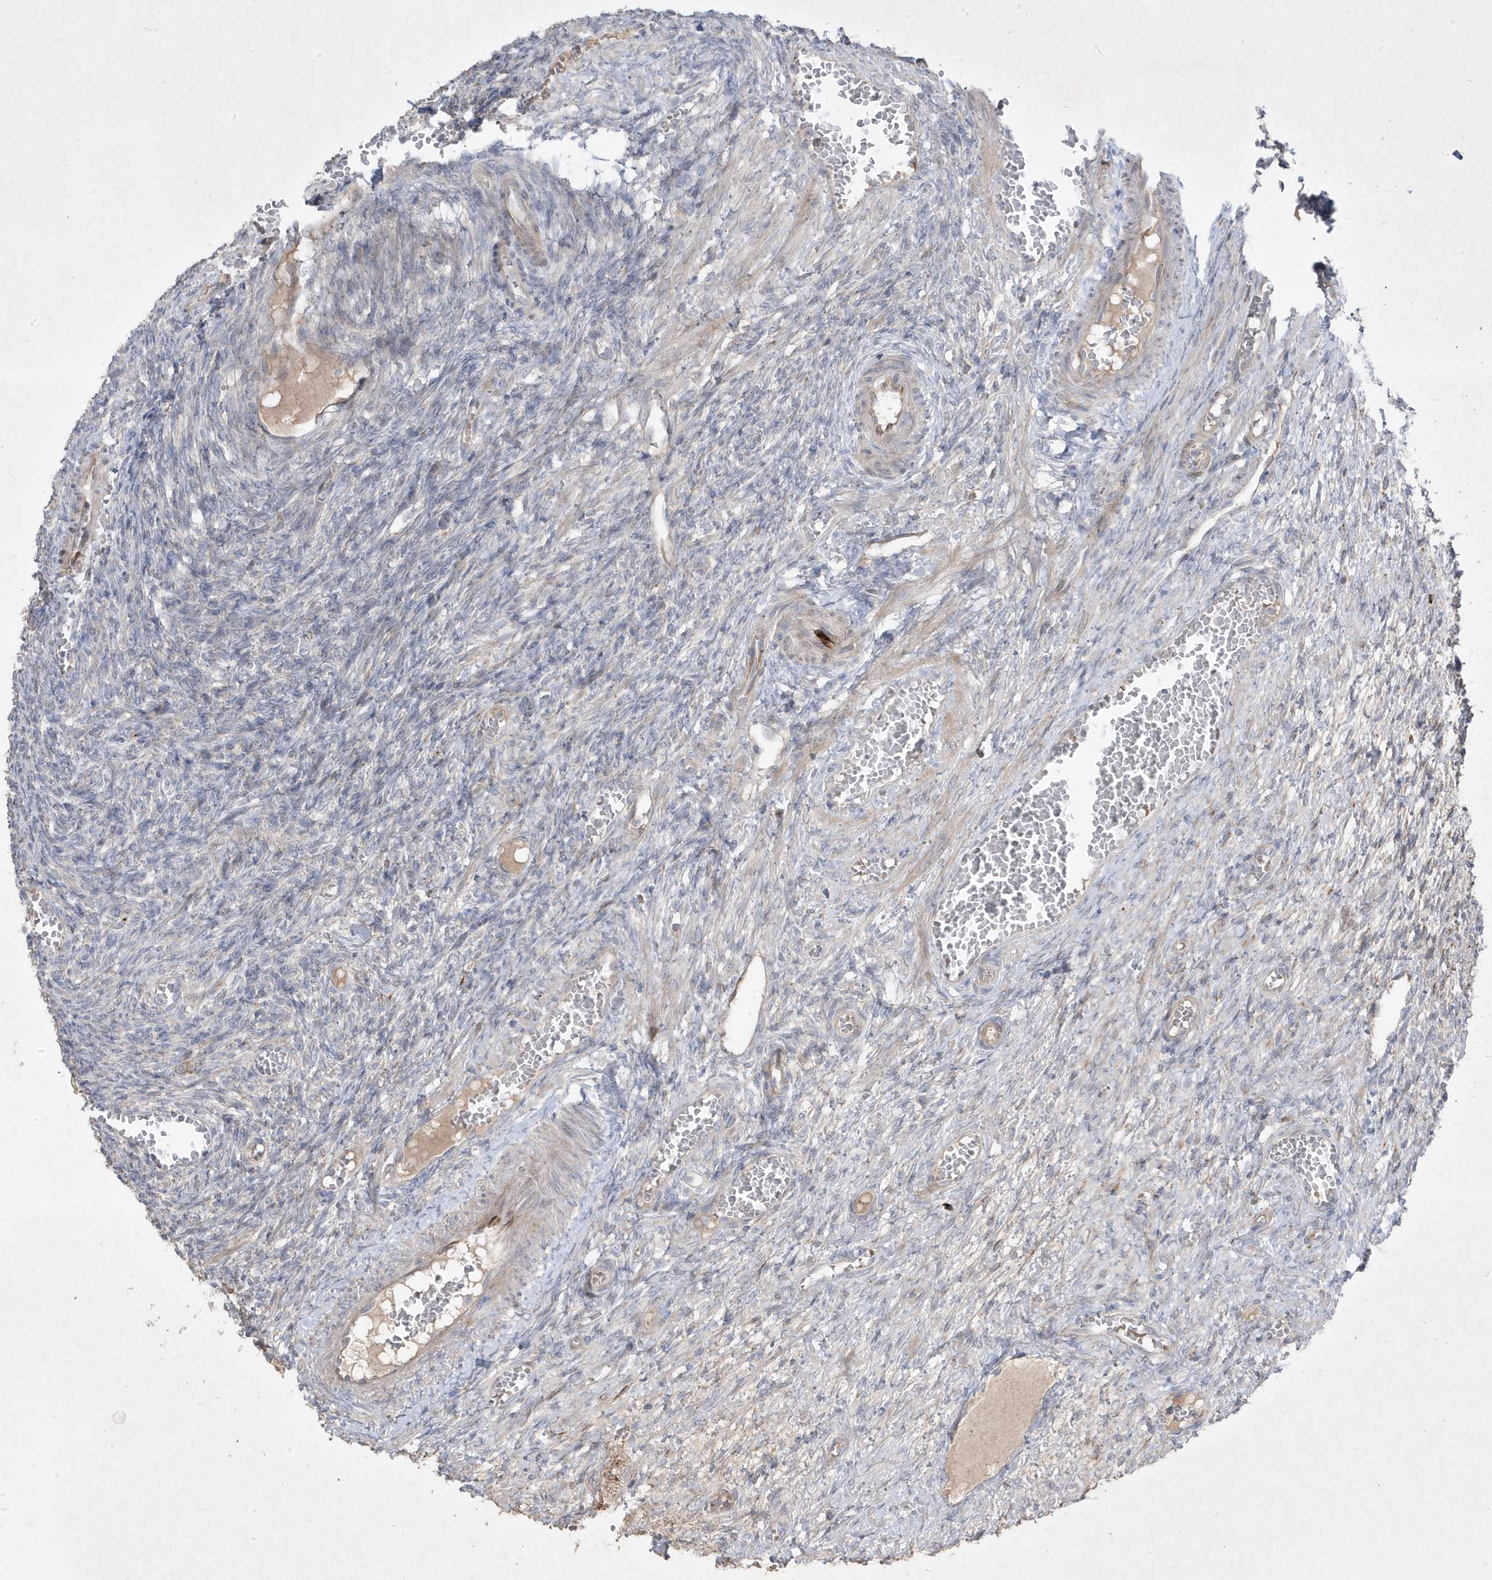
{"staining": {"intensity": "negative", "quantity": "none", "location": "none"}, "tissue": "ovary", "cell_type": "Ovarian stroma cells", "image_type": "normal", "snomed": [{"axis": "morphology", "description": "Normal tissue, NOS"}, {"axis": "topography", "description": "Ovary"}], "caption": "Immunohistochemical staining of unremarkable ovary reveals no significant positivity in ovarian stroma cells.", "gene": "RGL4", "patient": {"sex": "female", "age": 27}}